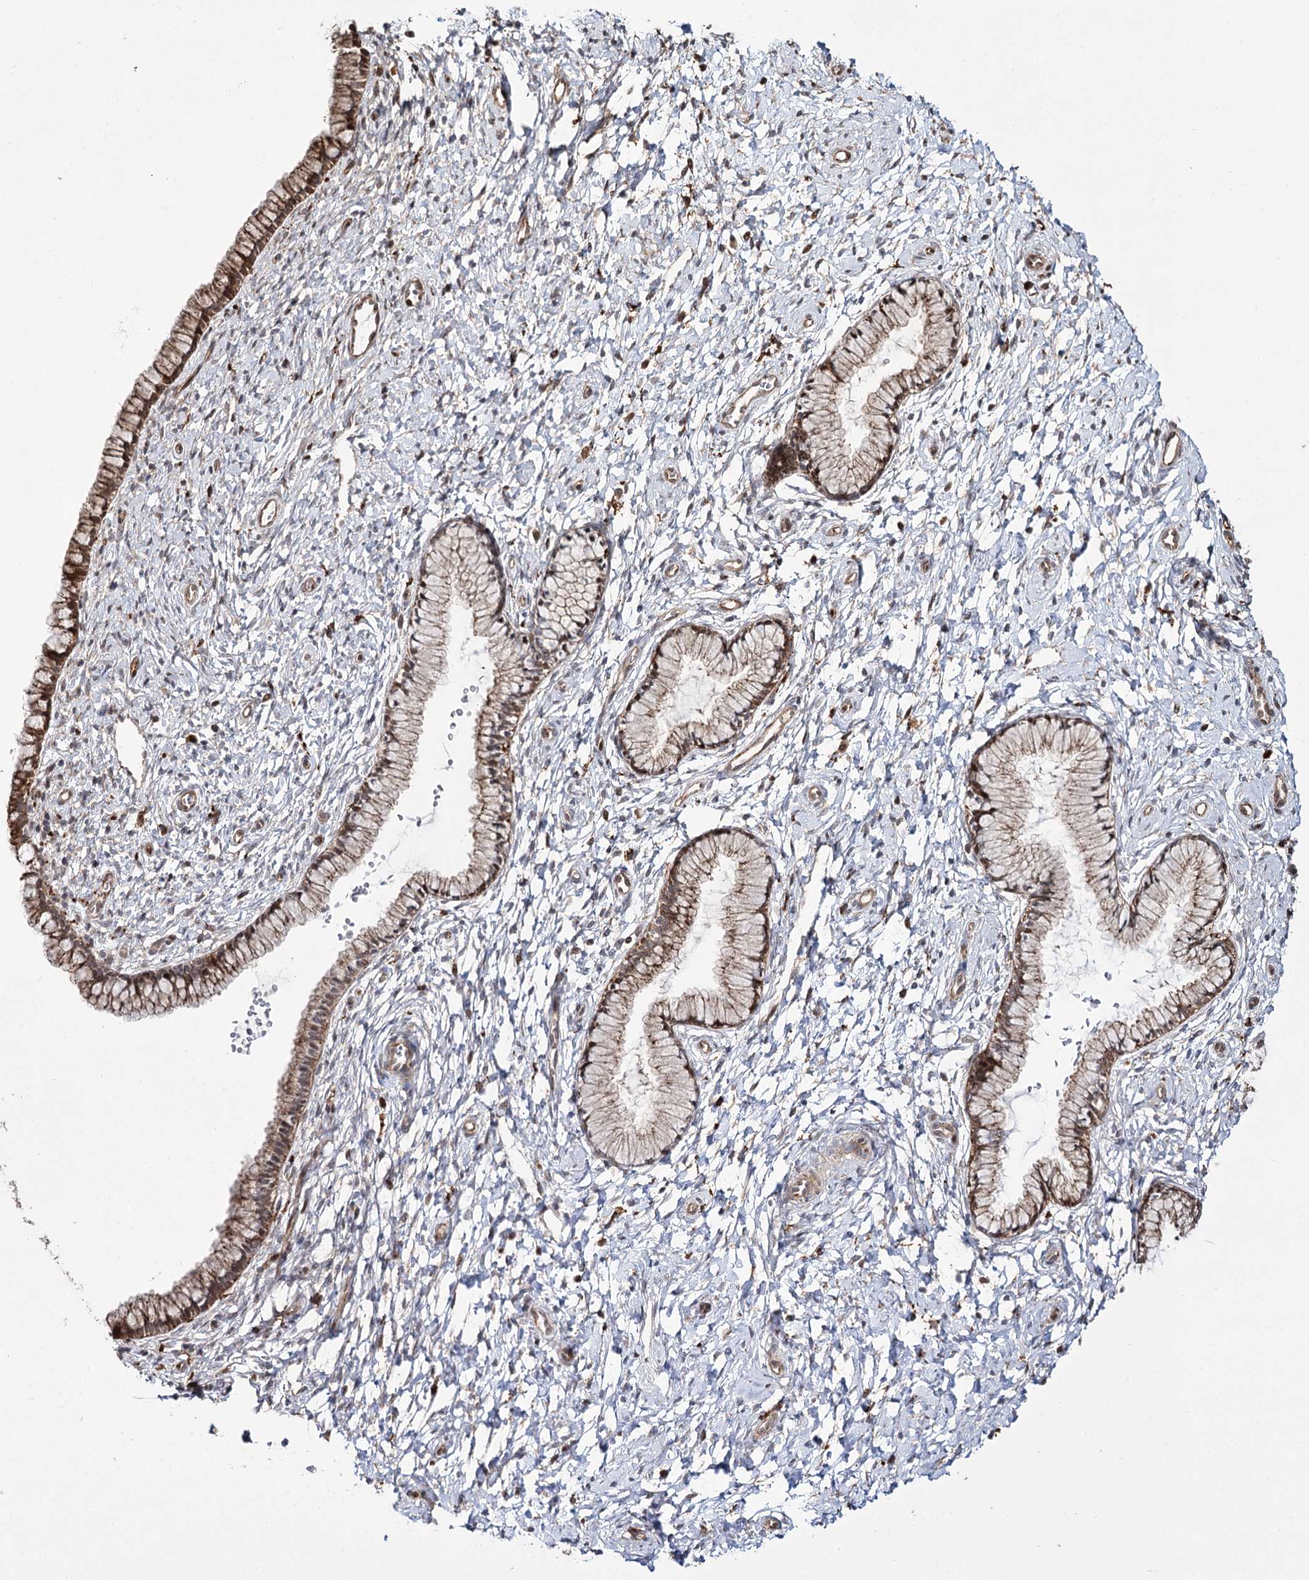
{"staining": {"intensity": "moderate", "quantity": ">75%", "location": "cytoplasmic/membranous"}, "tissue": "cervix", "cell_type": "Glandular cells", "image_type": "normal", "snomed": [{"axis": "morphology", "description": "Normal tissue, NOS"}, {"axis": "topography", "description": "Cervix"}], "caption": "Protein staining of benign cervix exhibits moderate cytoplasmic/membranous staining in about >75% of glandular cells. Immunohistochemistry (ihc) stains the protein of interest in brown and the nuclei are stained blue.", "gene": "FANCL", "patient": {"sex": "female", "age": 33}}